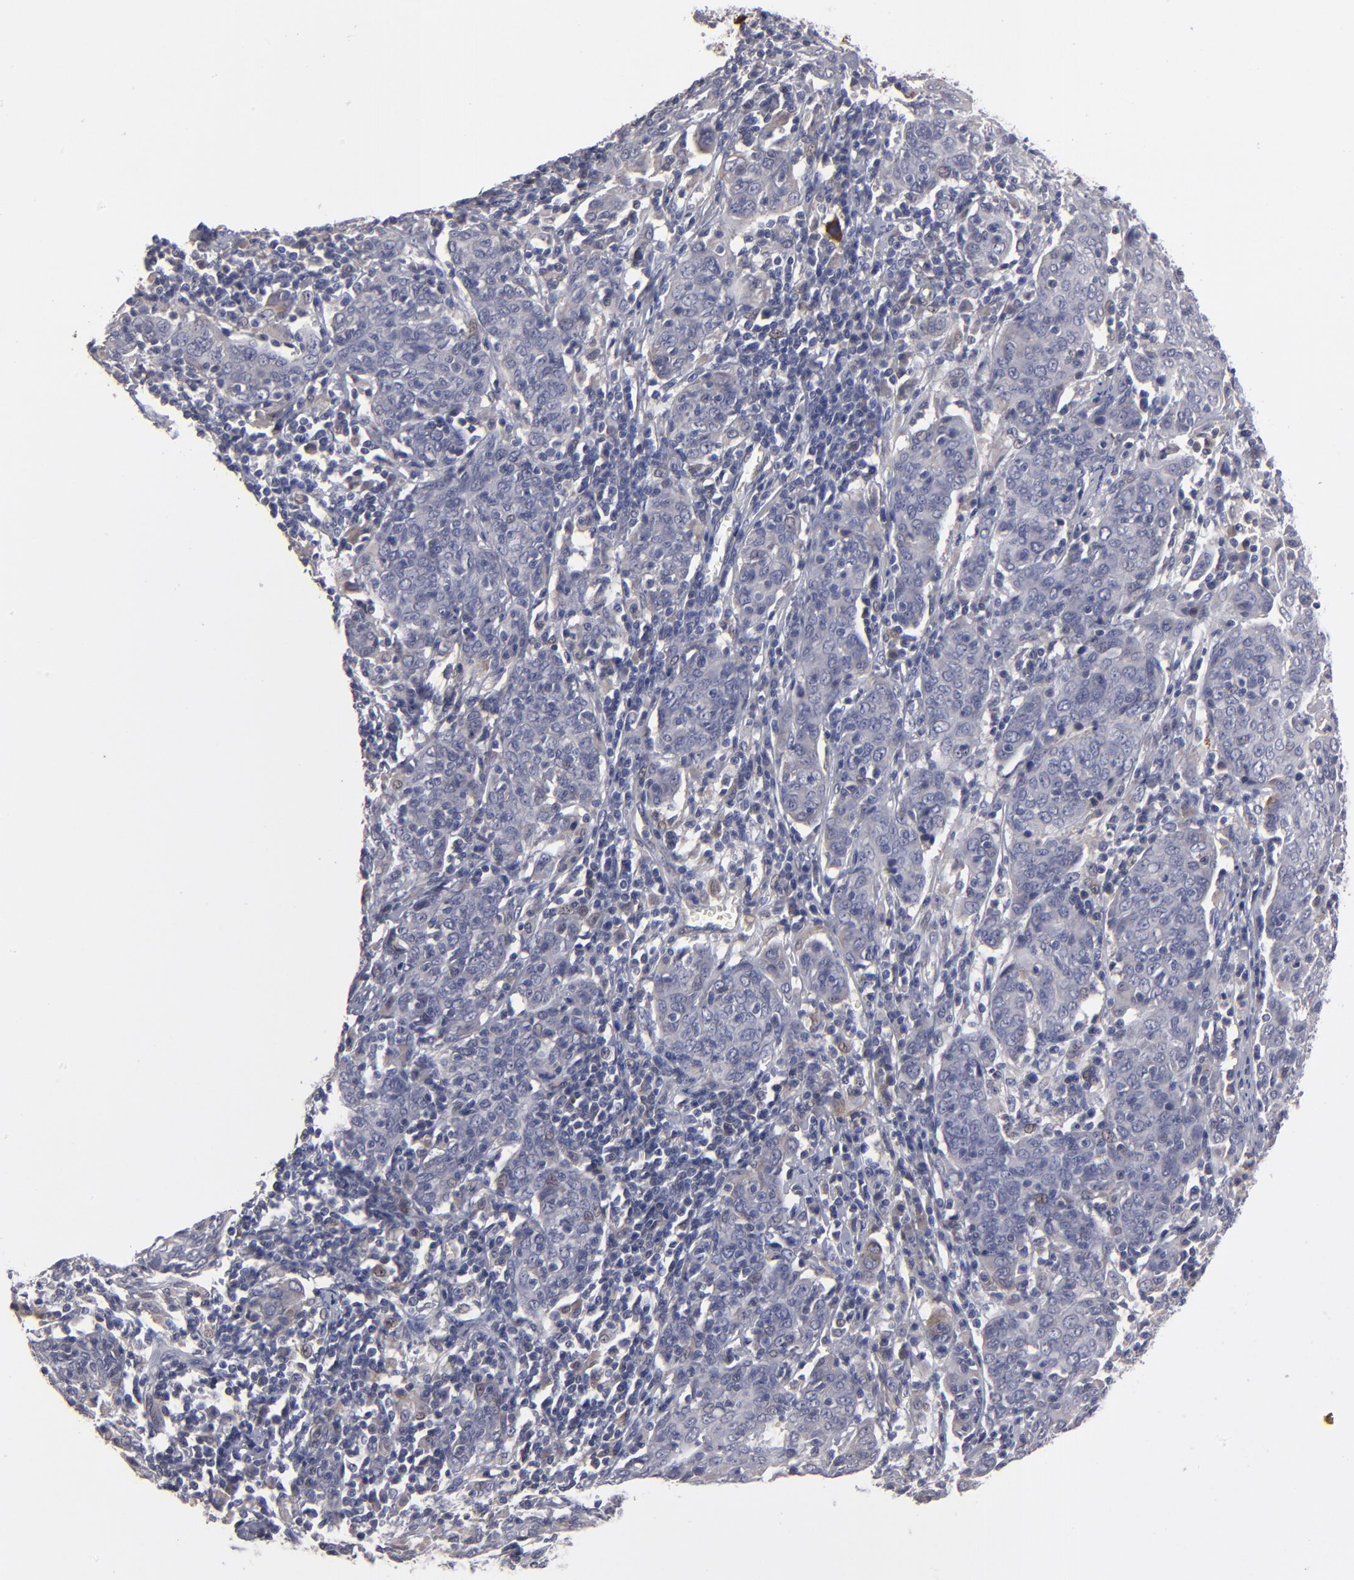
{"staining": {"intensity": "moderate", "quantity": "25%-75%", "location": "cytoplasmic/membranous"}, "tissue": "cervical cancer", "cell_type": "Tumor cells", "image_type": "cancer", "snomed": [{"axis": "morphology", "description": "Normal tissue, NOS"}, {"axis": "morphology", "description": "Squamous cell carcinoma, NOS"}, {"axis": "topography", "description": "Cervix"}], "caption": "IHC histopathology image of neoplastic tissue: human cervical cancer stained using immunohistochemistry reveals medium levels of moderate protein expression localized specifically in the cytoplasmic/membranous of tumor cells, appearing as a cytoplasmic/membranous brown color.", "gene": "GPM6B", "patient": {"sex": "female", "age": 67}}